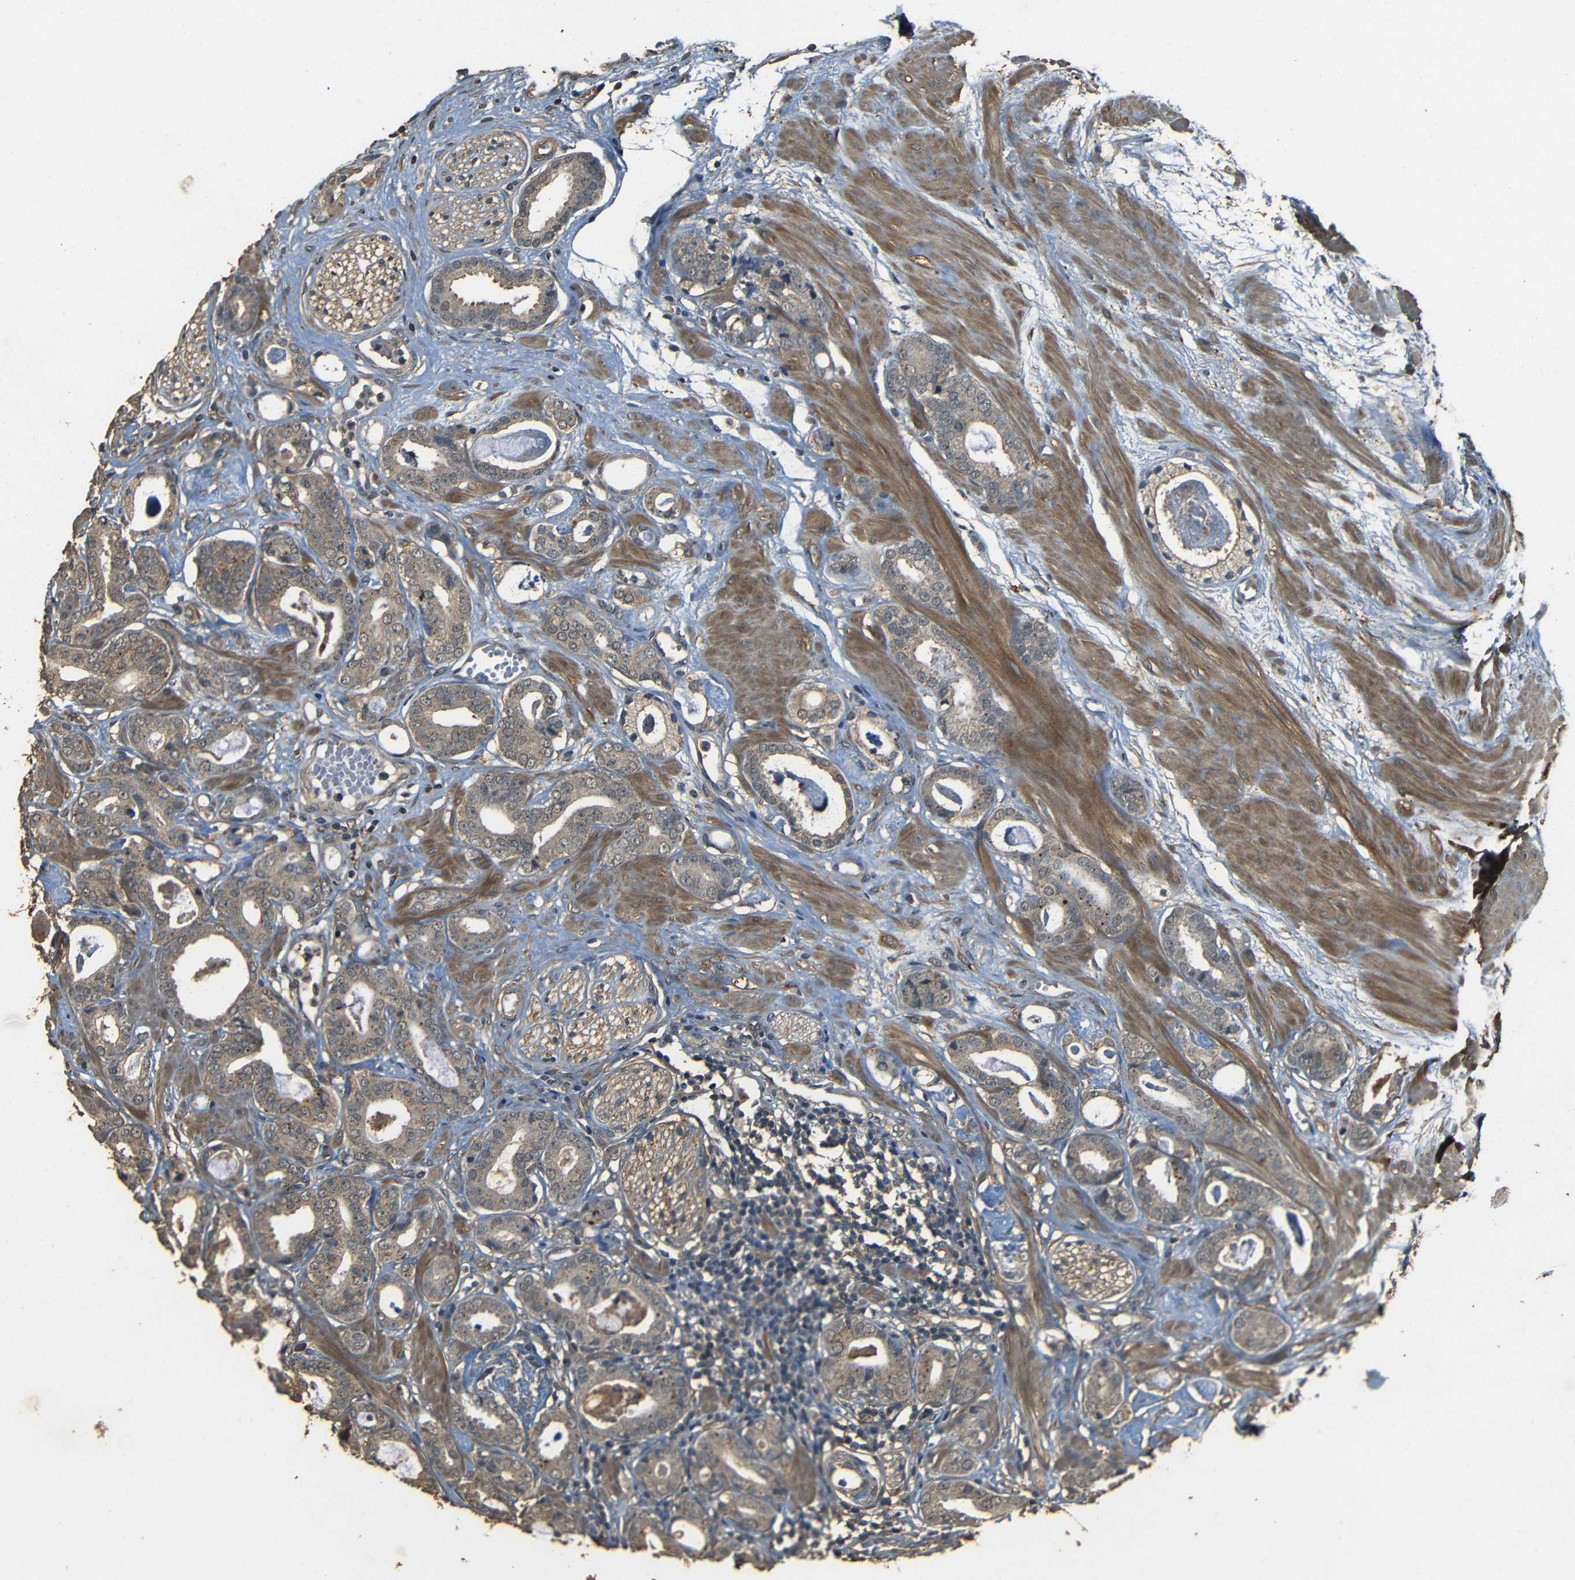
{"staining": {"intensity": "moderate", "quantity": ">75%", "location": "cytoplasmic/membranous"}, "tissue": "prostate cancer", "cell_type": "Tumor cells", "image_type": "cancer", "snomed": [{"axis": "morphology", "description": "Adenocarcinoma, Low grade"}, {"axis": "topography", "description": "Prostate"}], "caption": "A medium amount of moderate cytoplasmic/membranous positivity is identified in approximately >75% of tumor cells in prostate low-grade adenocarcinoma tissue. The protein is shown in brown color, while the nuclei are stained blue.", "gene": "PDE5A", "patient": {"sex": "male", "age": 53}}